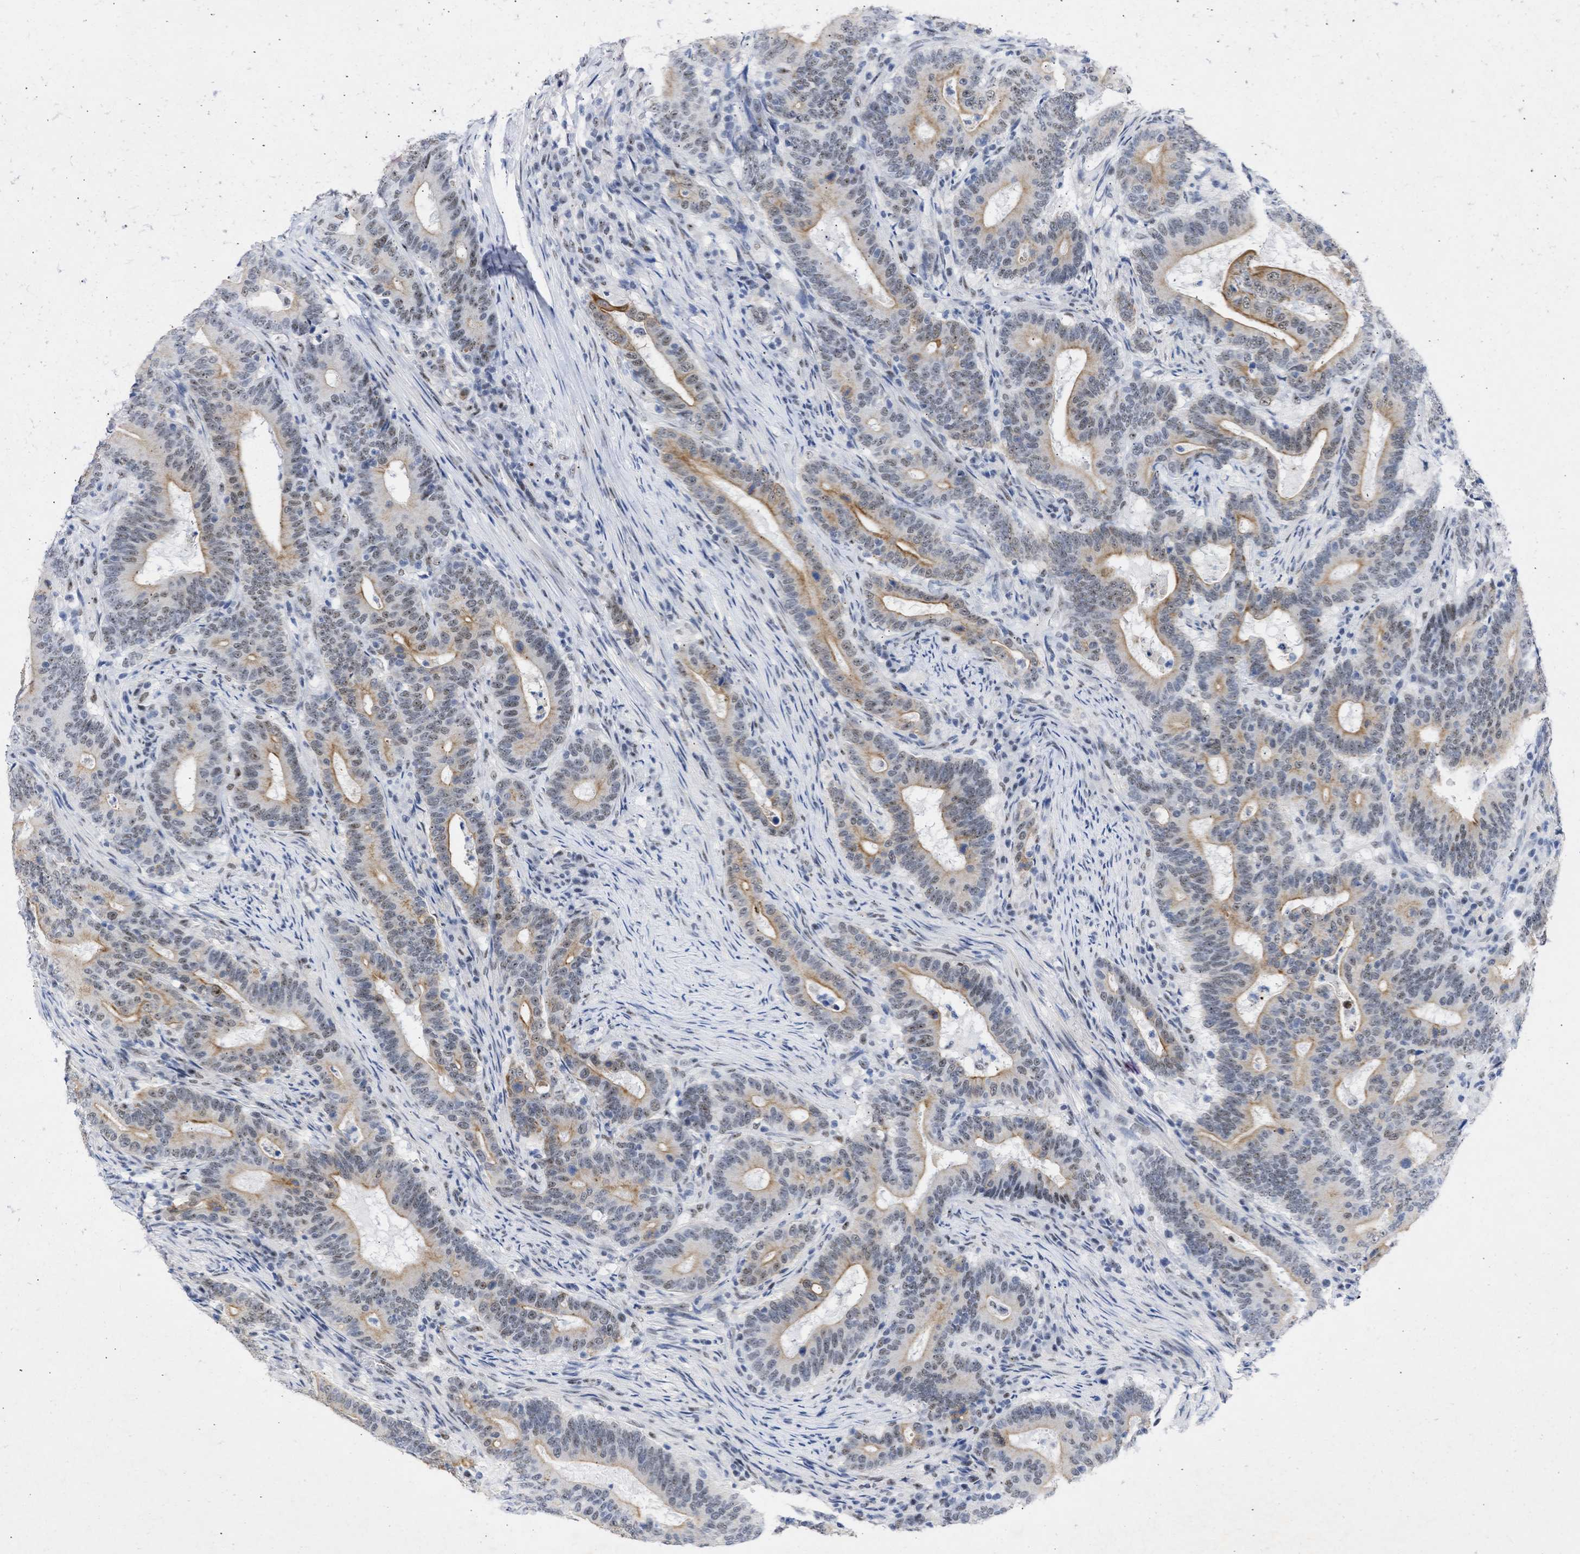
{"staining": {"intensity": "weak", "quantity": "25%-75%", "location": "cytoplasmic/membranous,nuclear"}, "tissue": "colorectal cancer", "cell_type": "Tumor cells", "image_type": "cancer", "snomed": [{"axis": "morphology", "description": "Adenocarcinoma, NOS"}, {"axis": "topography", "description": "Colon"}], "caption": "This micrograph shows immunohistochemistry staining of colorectal adenocarcinoma, with low weak cytoplasmic/membranous and nuclear expression in about 25%-75% of tumor cells.", "gene": "DDX41", "patient": {"sex": "female", "age": 66}}